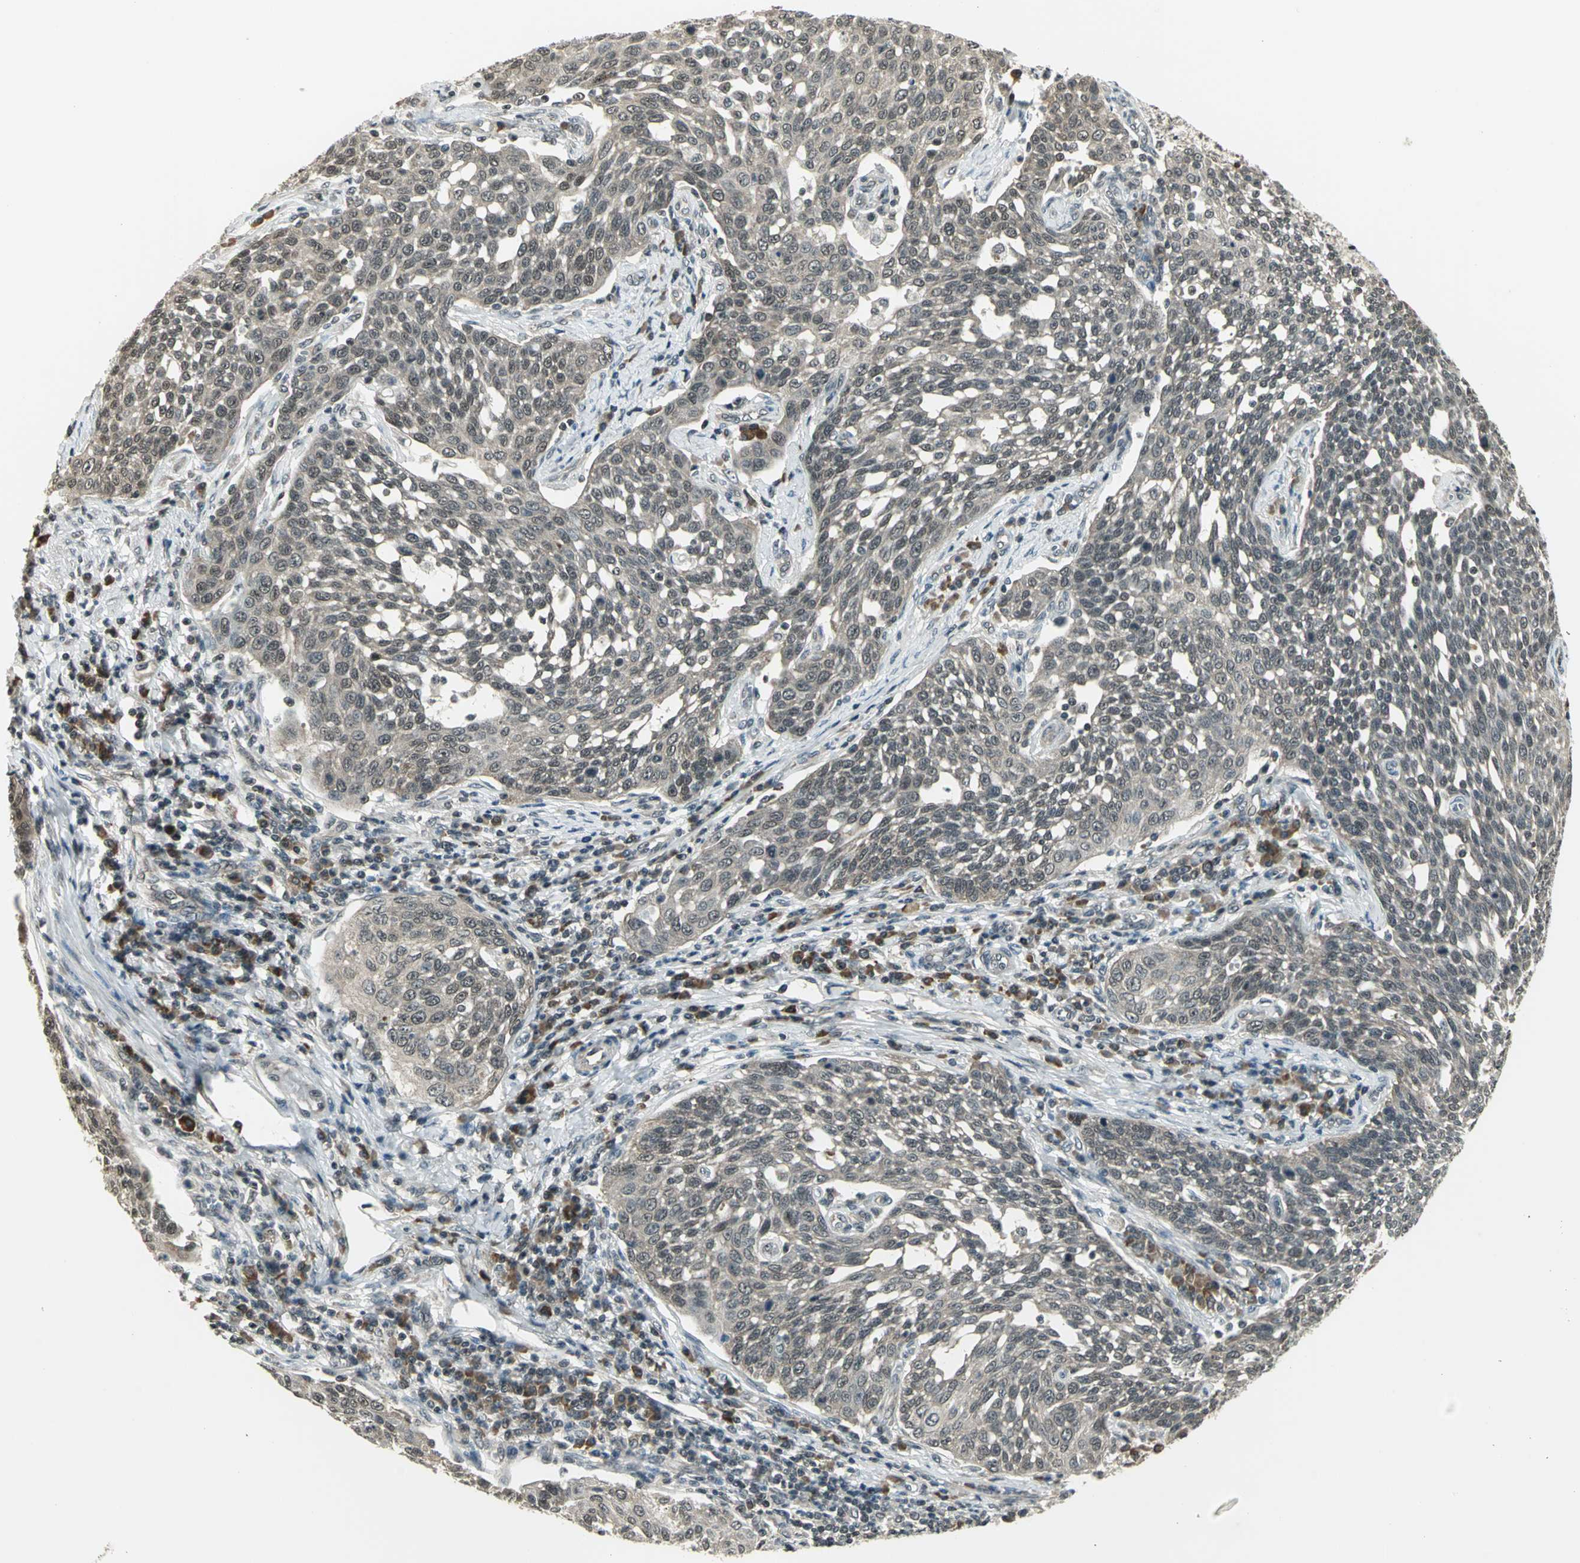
{"staining": {"intensity": "weak", "quantity": ">75%", "location": "cytoplasmic/membranous"}, "tissue": "cervical cancer", "cell_type": "Tumor cells", "image_type": "cancer", "snomed": [{"axis": "morphology", "description": "Squamous cell carcinoma, NOS"}, {"axis": "topography", "description": "Cervix"}], "caption": "This micrograph reveals immunohistochemistry (IHC) staining of cervical squamous cell carcinoma, with low weak cytoplasmic/membranous positivity in approximately >75% of tumor cells.", "gene": "CDC34", "patient": {"sex": "female", "age": 34}}